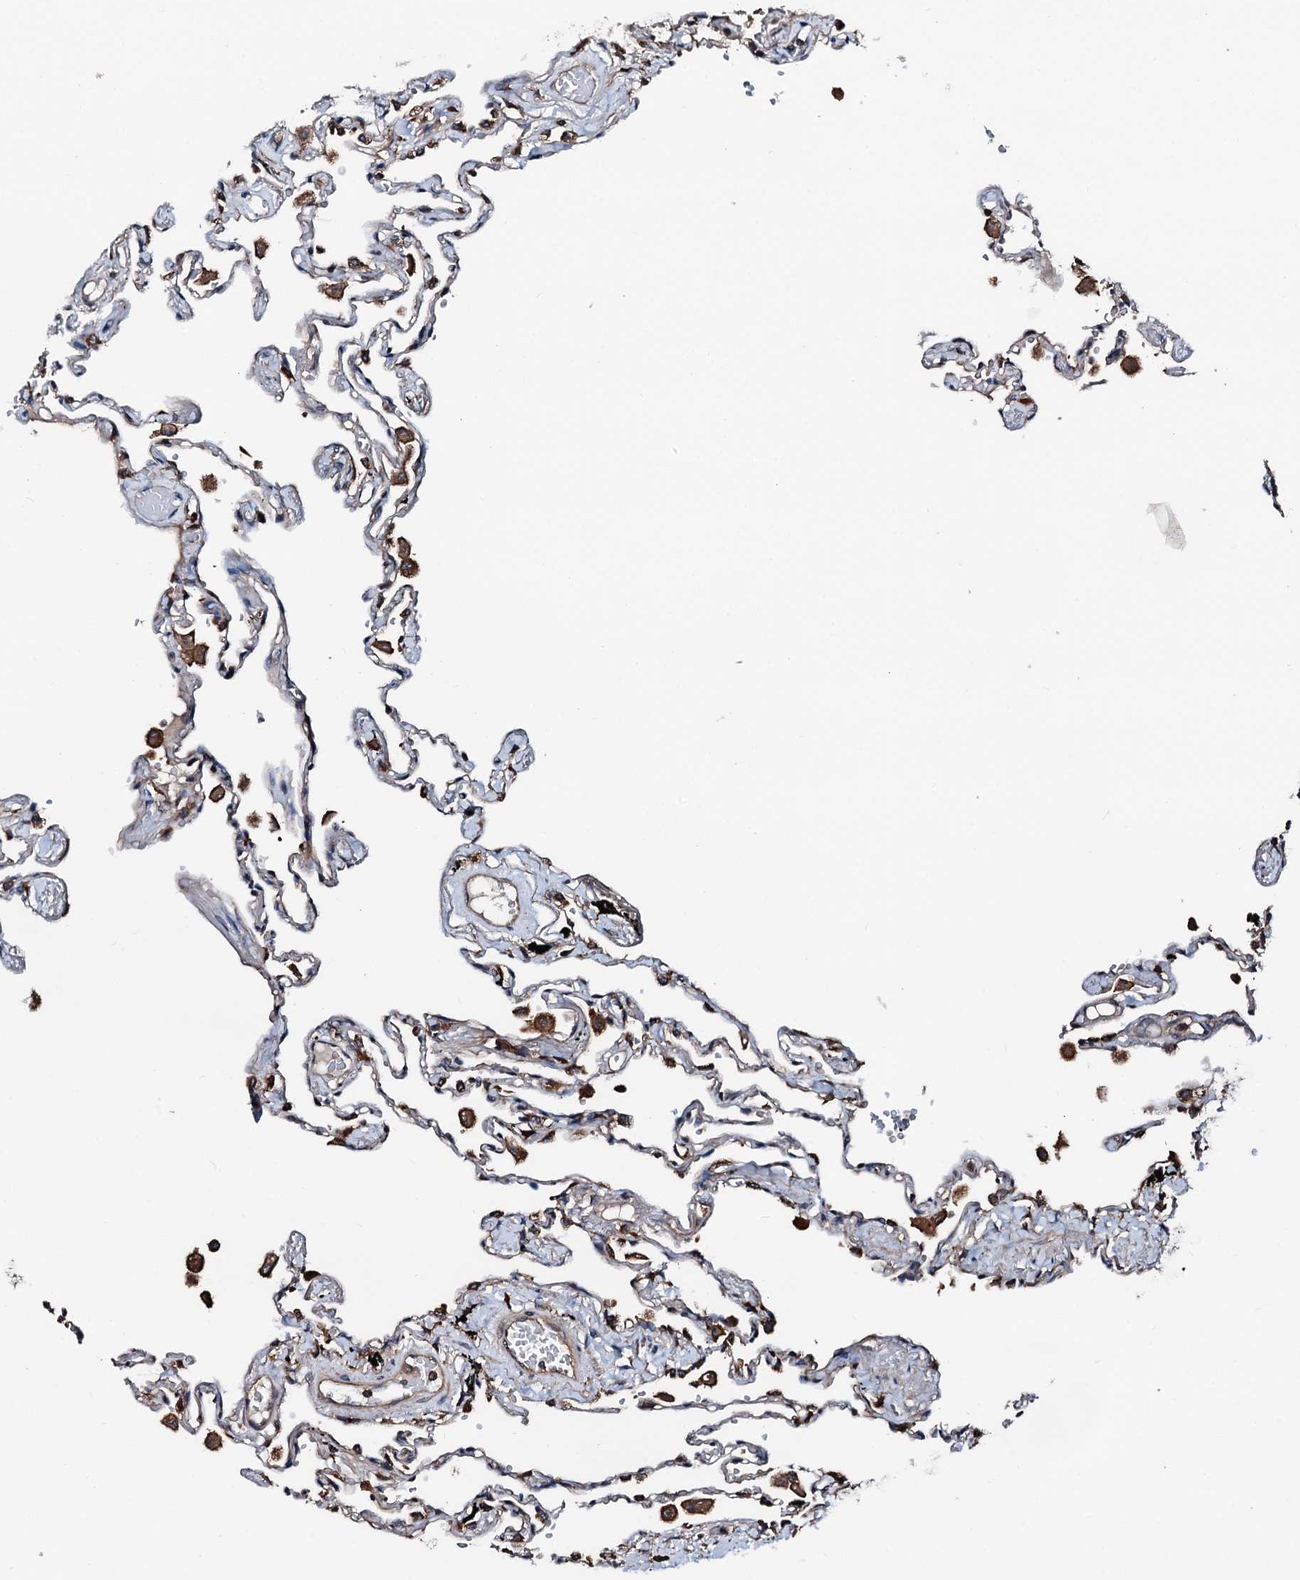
{"staining": {"intensity": "strong", "quantity": "<25%", "location": "cytoplasmic/membranous"}, "tissue": "lung", "cell_type": "Alveolar cells", "image_type": "normal", "snomed": [{"axis": "morphology", "description": "Normal tissue, NOS"}, {"axis": "topography", "description": "Lung"}], "caption": "This photomicrograph shows IHC staining of benign human lung, with medium strong cytoplasmic/membranous staining in approximately <25% of alveolar cells.", "gene": "FGD4", "patient": {"sex": "female", "age": 67}}